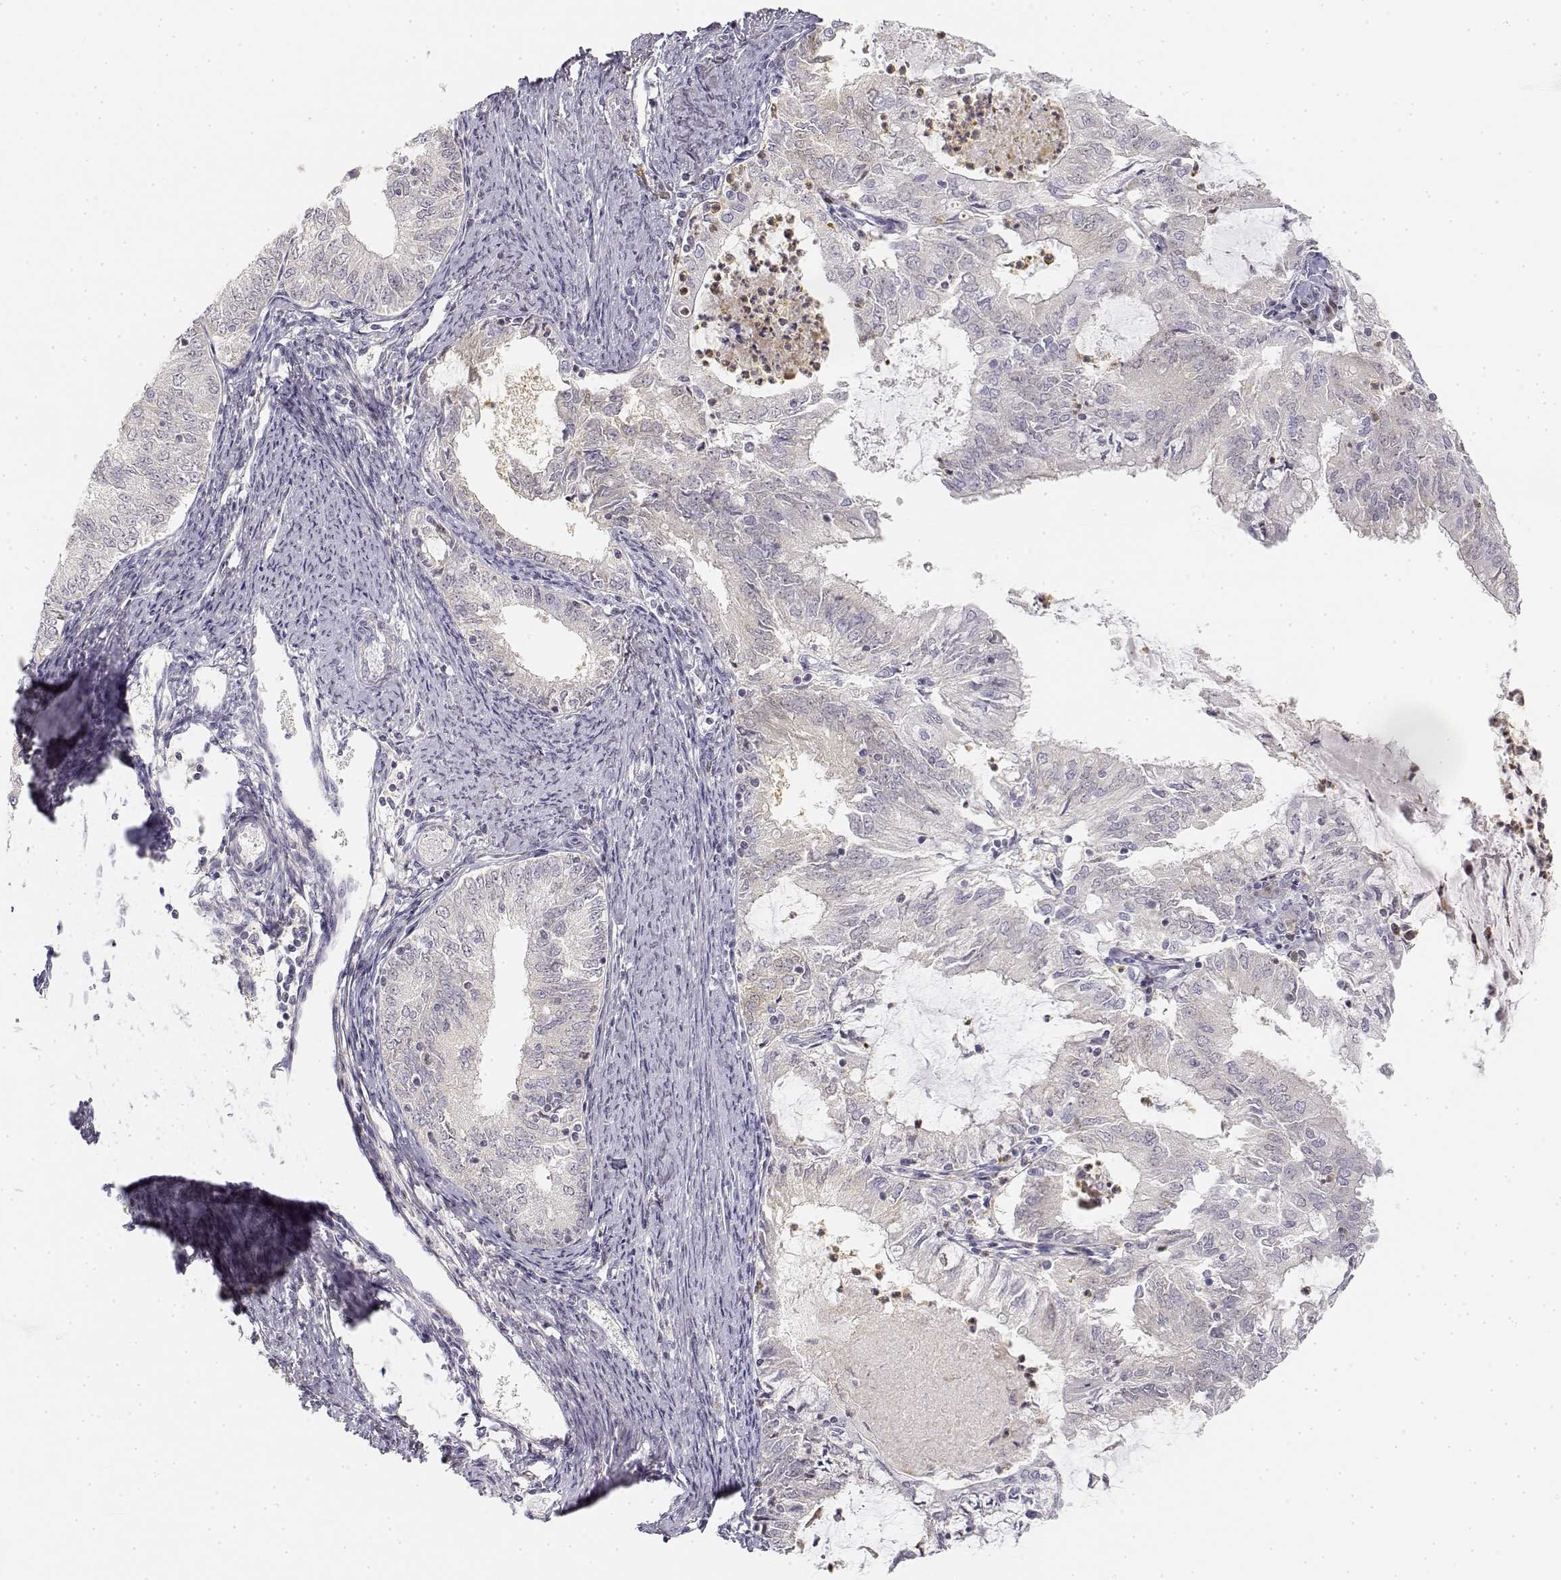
{"staining": {"intensity": "negative", "quantity": "none", "location": "none"}, "tissue": "endometrial cancer", "cell_type": "Tumor cells", "image_type": "cancer", "snomed": [{"axis": "morphology", "description": "Adenocarcinoma, NOS"}, {"axis": "topography", "description": "Endometrium"}], "caption": "Immunohistochemistry micrograph of neoplastic tissue: endometrial adenocarcinoma stained with DAB (3,3'-diaminobenzidine) shows no significant protein staining in tumor cells.", "gene": "GLIPR1L2", "patient": {"sex": "female", "age": 57}}